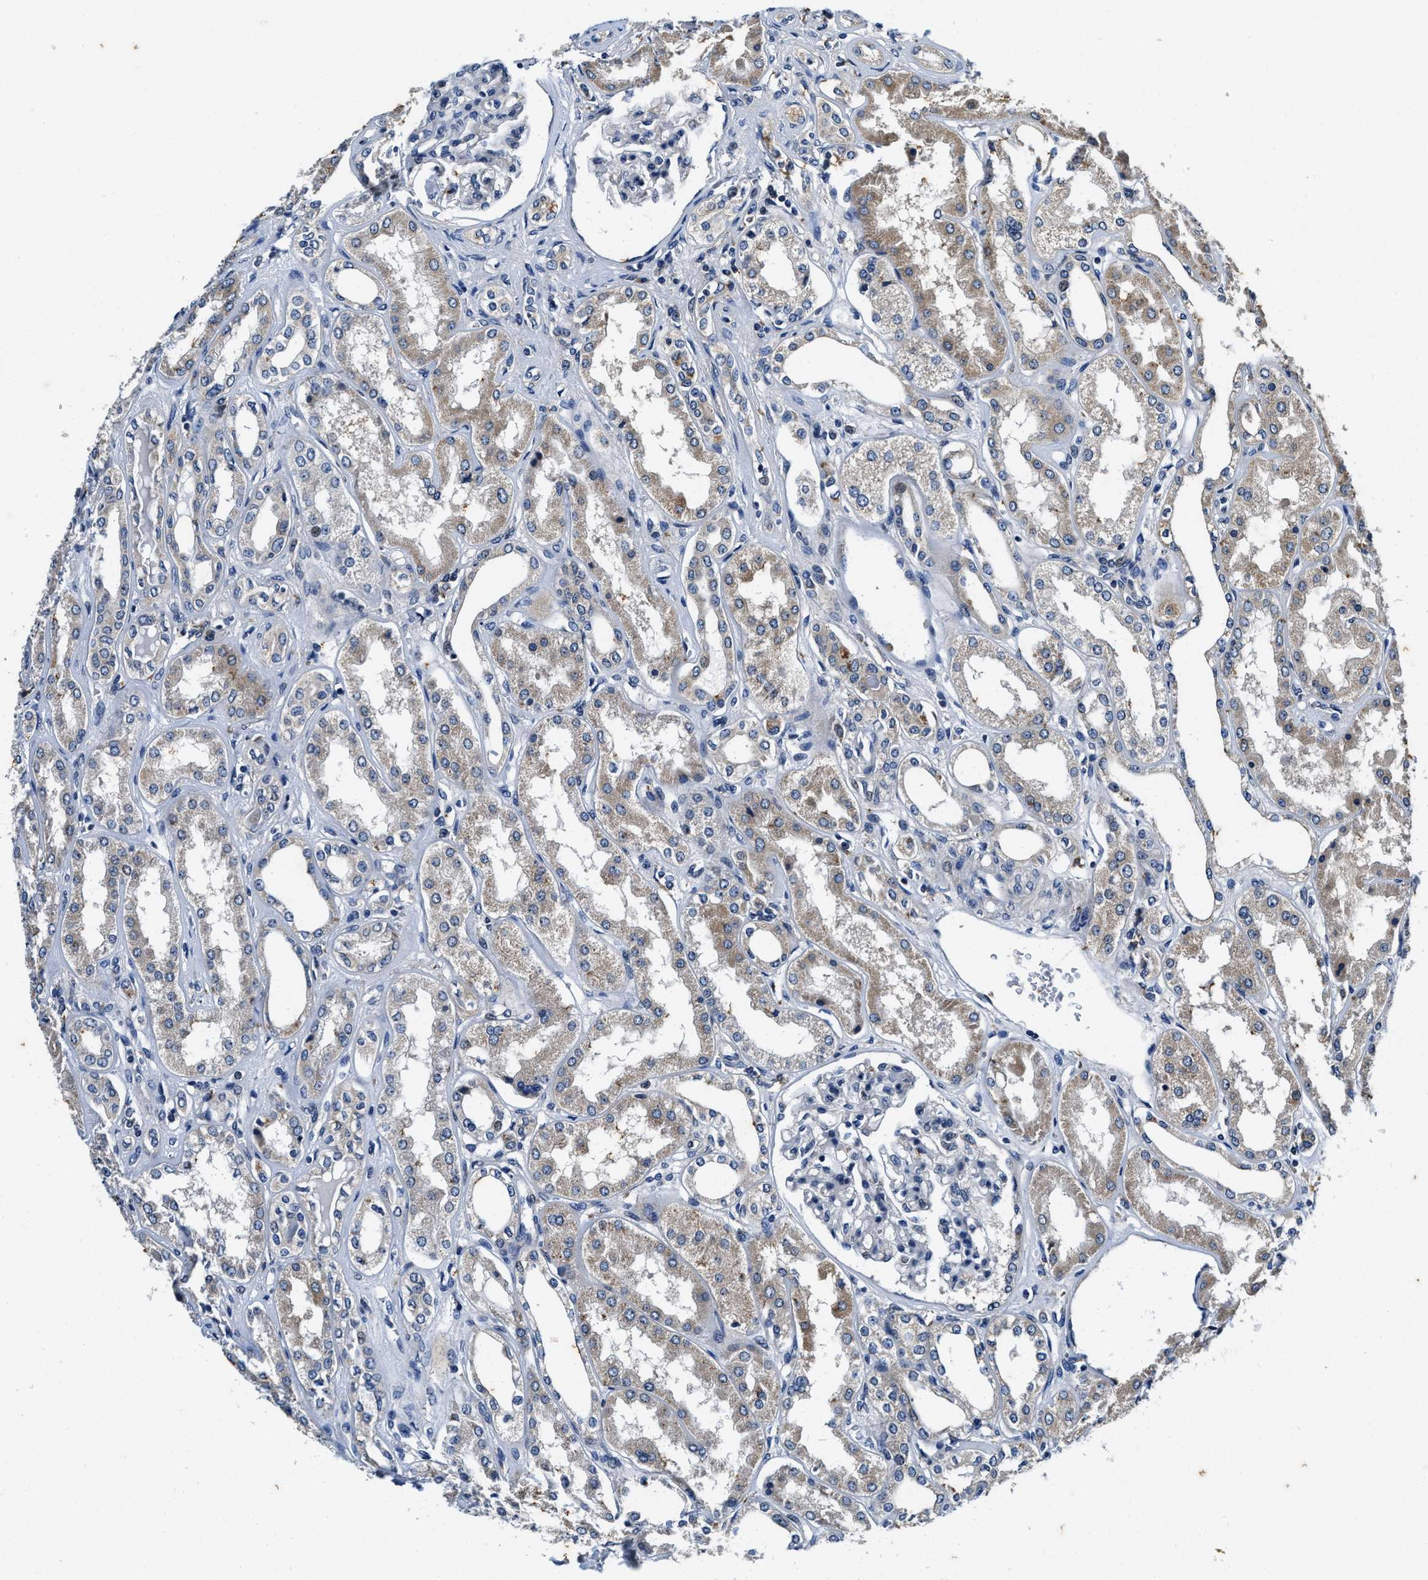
{"staining": {"intensity": "negative", "quantity": "none", "location": "none"}, "tissue": "kidney", "cell_type": "Cells in glomeruli", "image_type": "normal", "snomed": [{"axis": "morphology", "description": "Normal tissue, NOS"}, {"axis": "topography", "description": "Kidney"}], "caption": "IHC image of benign human kidney stained for a protein (brown), which displays no expression in cells in glomeruli.", "gene": "PI4KB", "patient": {"sex": "female", "age": 56}}